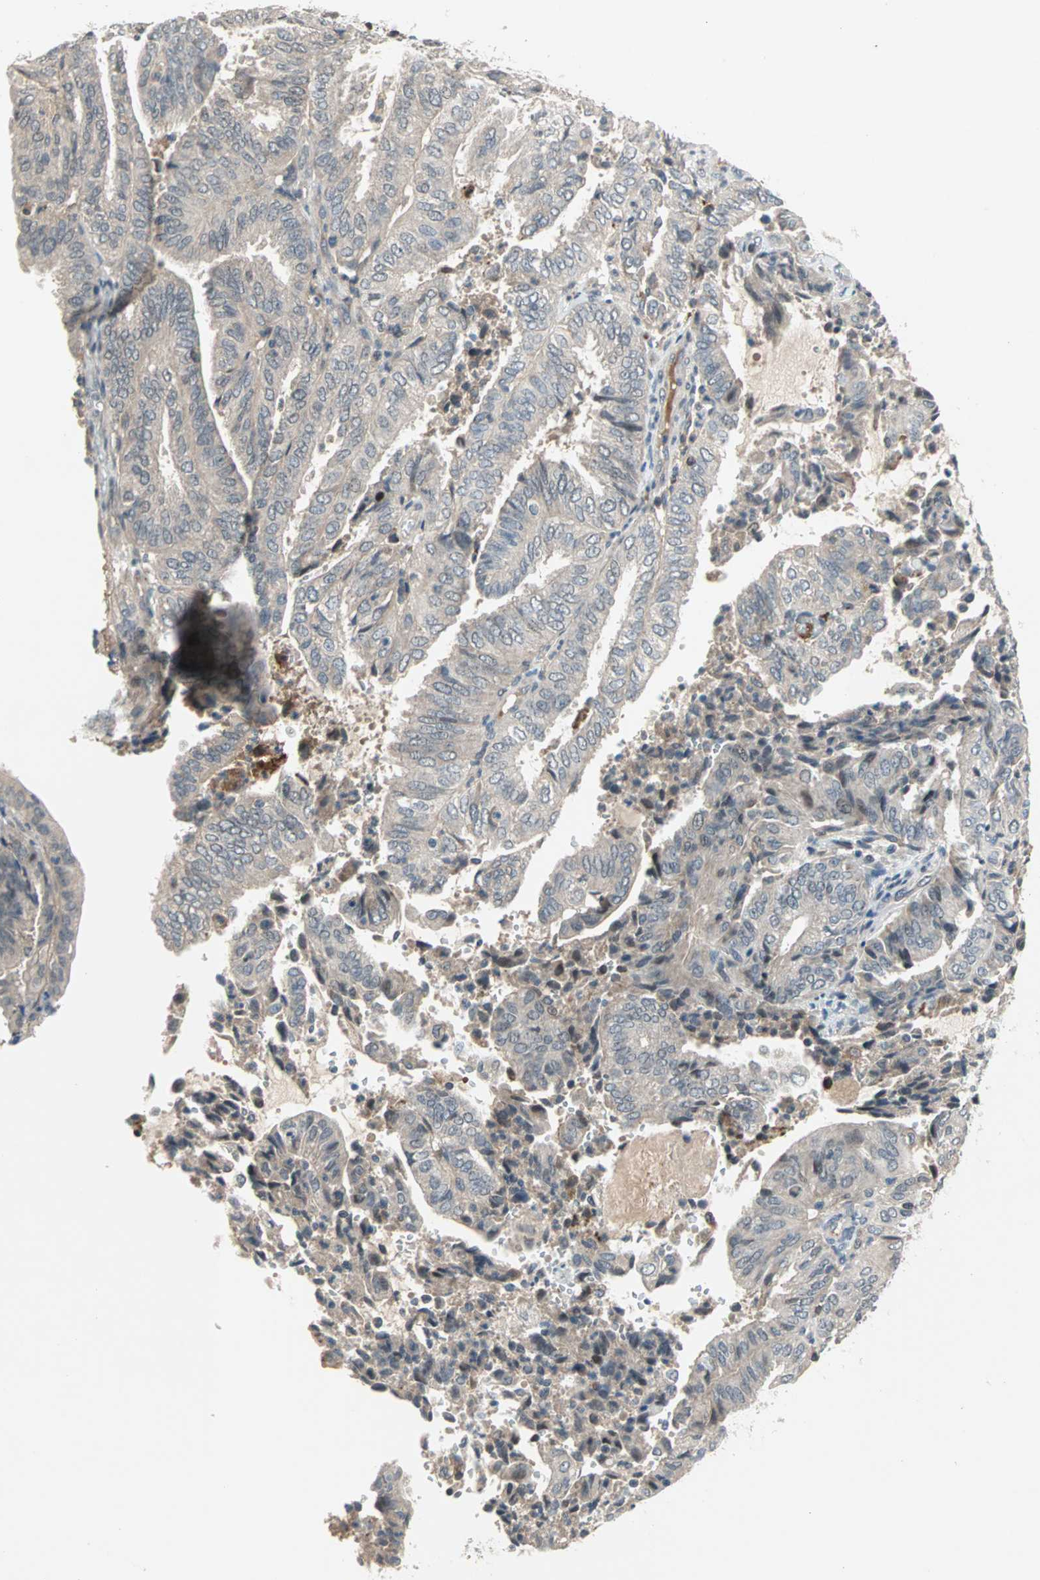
{"staining": {"intensity": "negative", "quantity": "none", "location": "none"}, "tissue": "endometrial cancer", "cell_type": "Tumor cells", "image_type": "cancer", "snomed": [{"axis": "morphology", "description": "Adenocarcinoma, NOS"}, {"axis": "topography", "description": "Uterus"}], "caption": "Immunohistochemistry micrograph of endometrial cancer stained for a protein (brown), which demonstrates no expression in tumor cells.", "gene": "PROS1", "patient": {"sex": "female", "age": 60}}